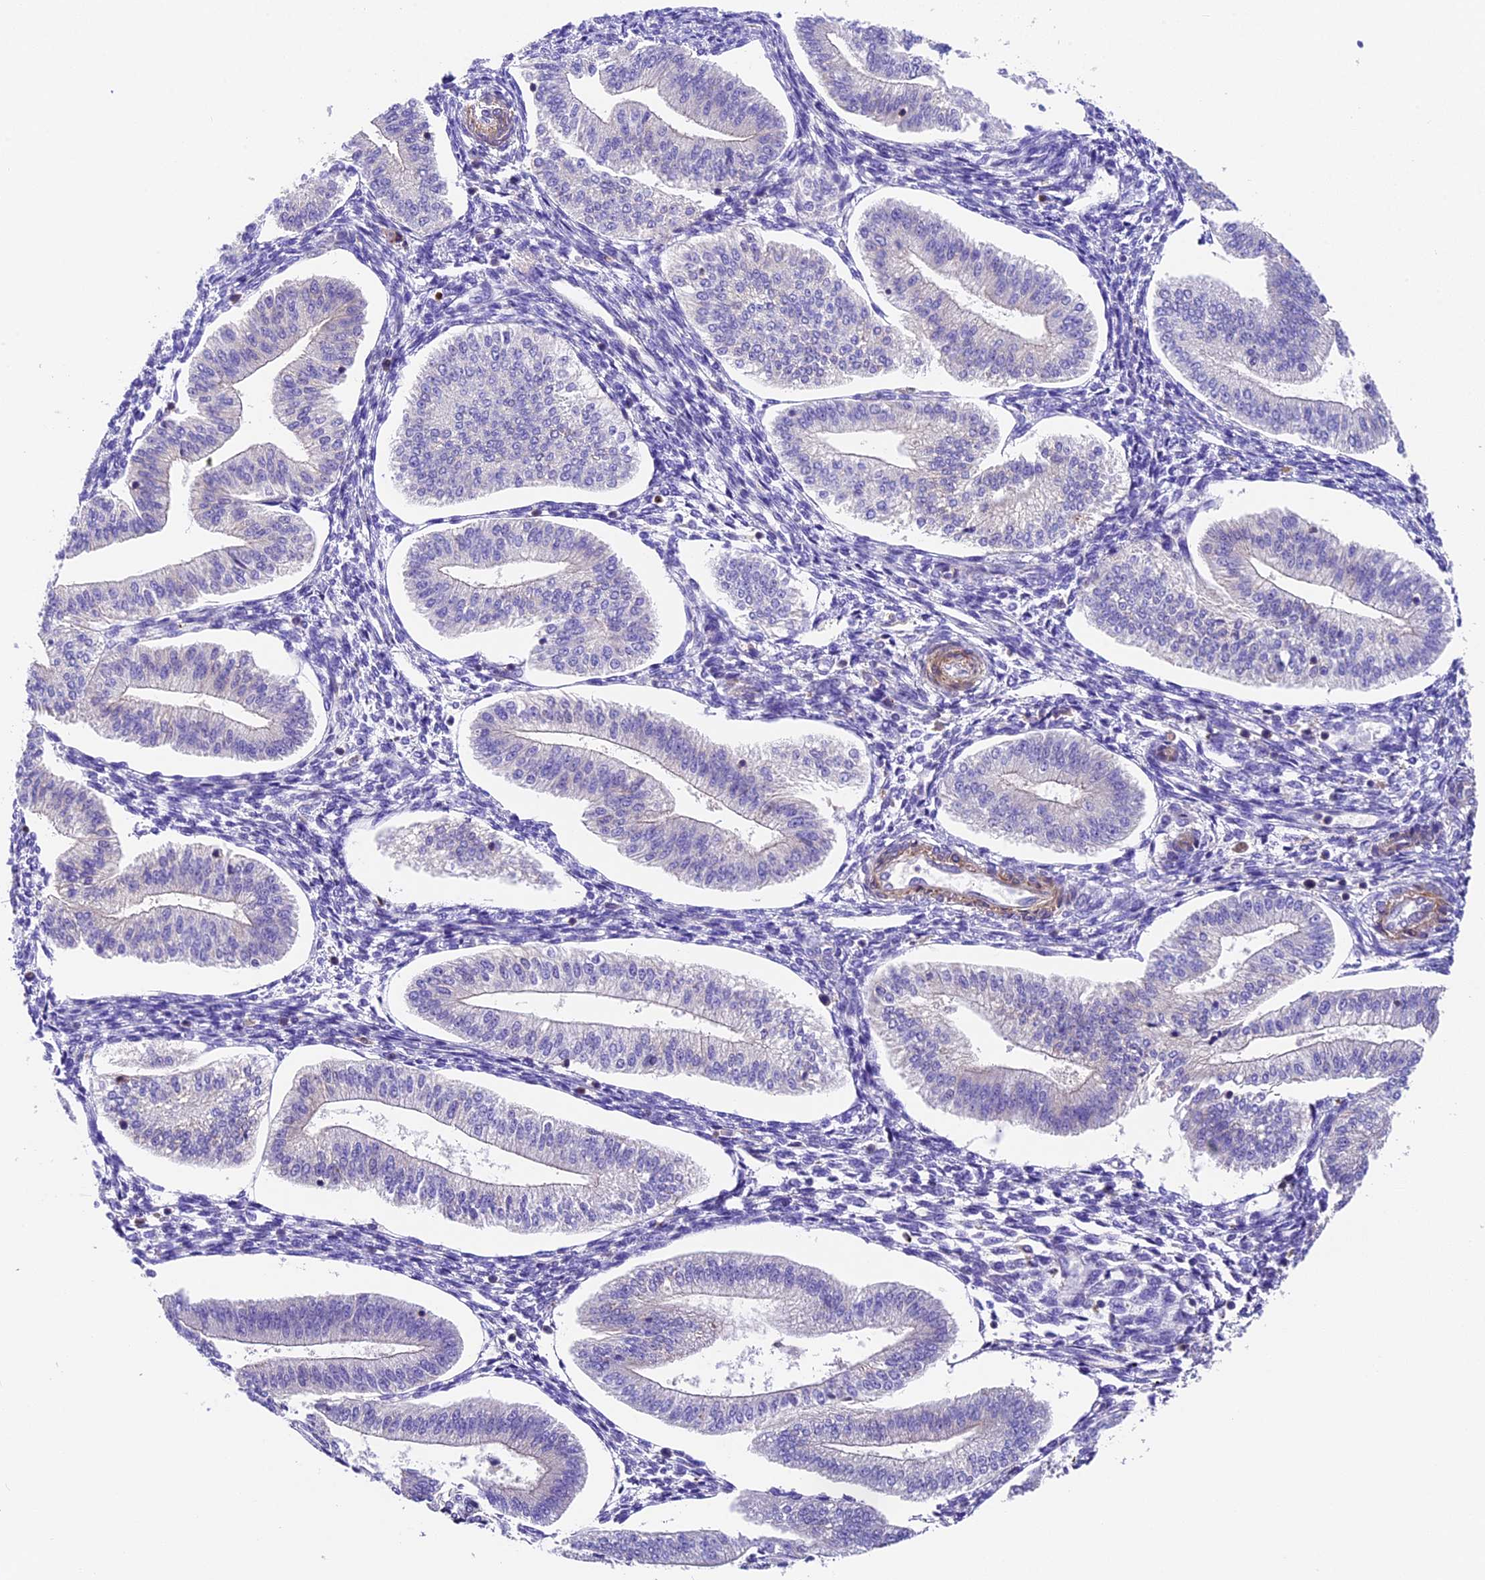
{"staining": {"intensity": "negative", "quantity": "none", "location": "none"}, "tissue": "endometrium", "cell_type": "Cells in endometrial stroma", "image_type": "normal", "snomed": [{"axis": "morphology", "description": "Normal tissue, NOS"}, {"axis": "topography", "description": "Endometrium"}], "caption": "DAB (3,3'-diaminobenzidine) immunohistochemical staining of benign endometrium reveals no significant positivity in cells in endometrial stroma. (DAB (3,3'-diaminobenzidine) immunohistochemistry (IHC) visualized using brightfield microscopy, high magnification).", "gene": "TBC1D1", "patient": {"sex": "female", "age": 34}}